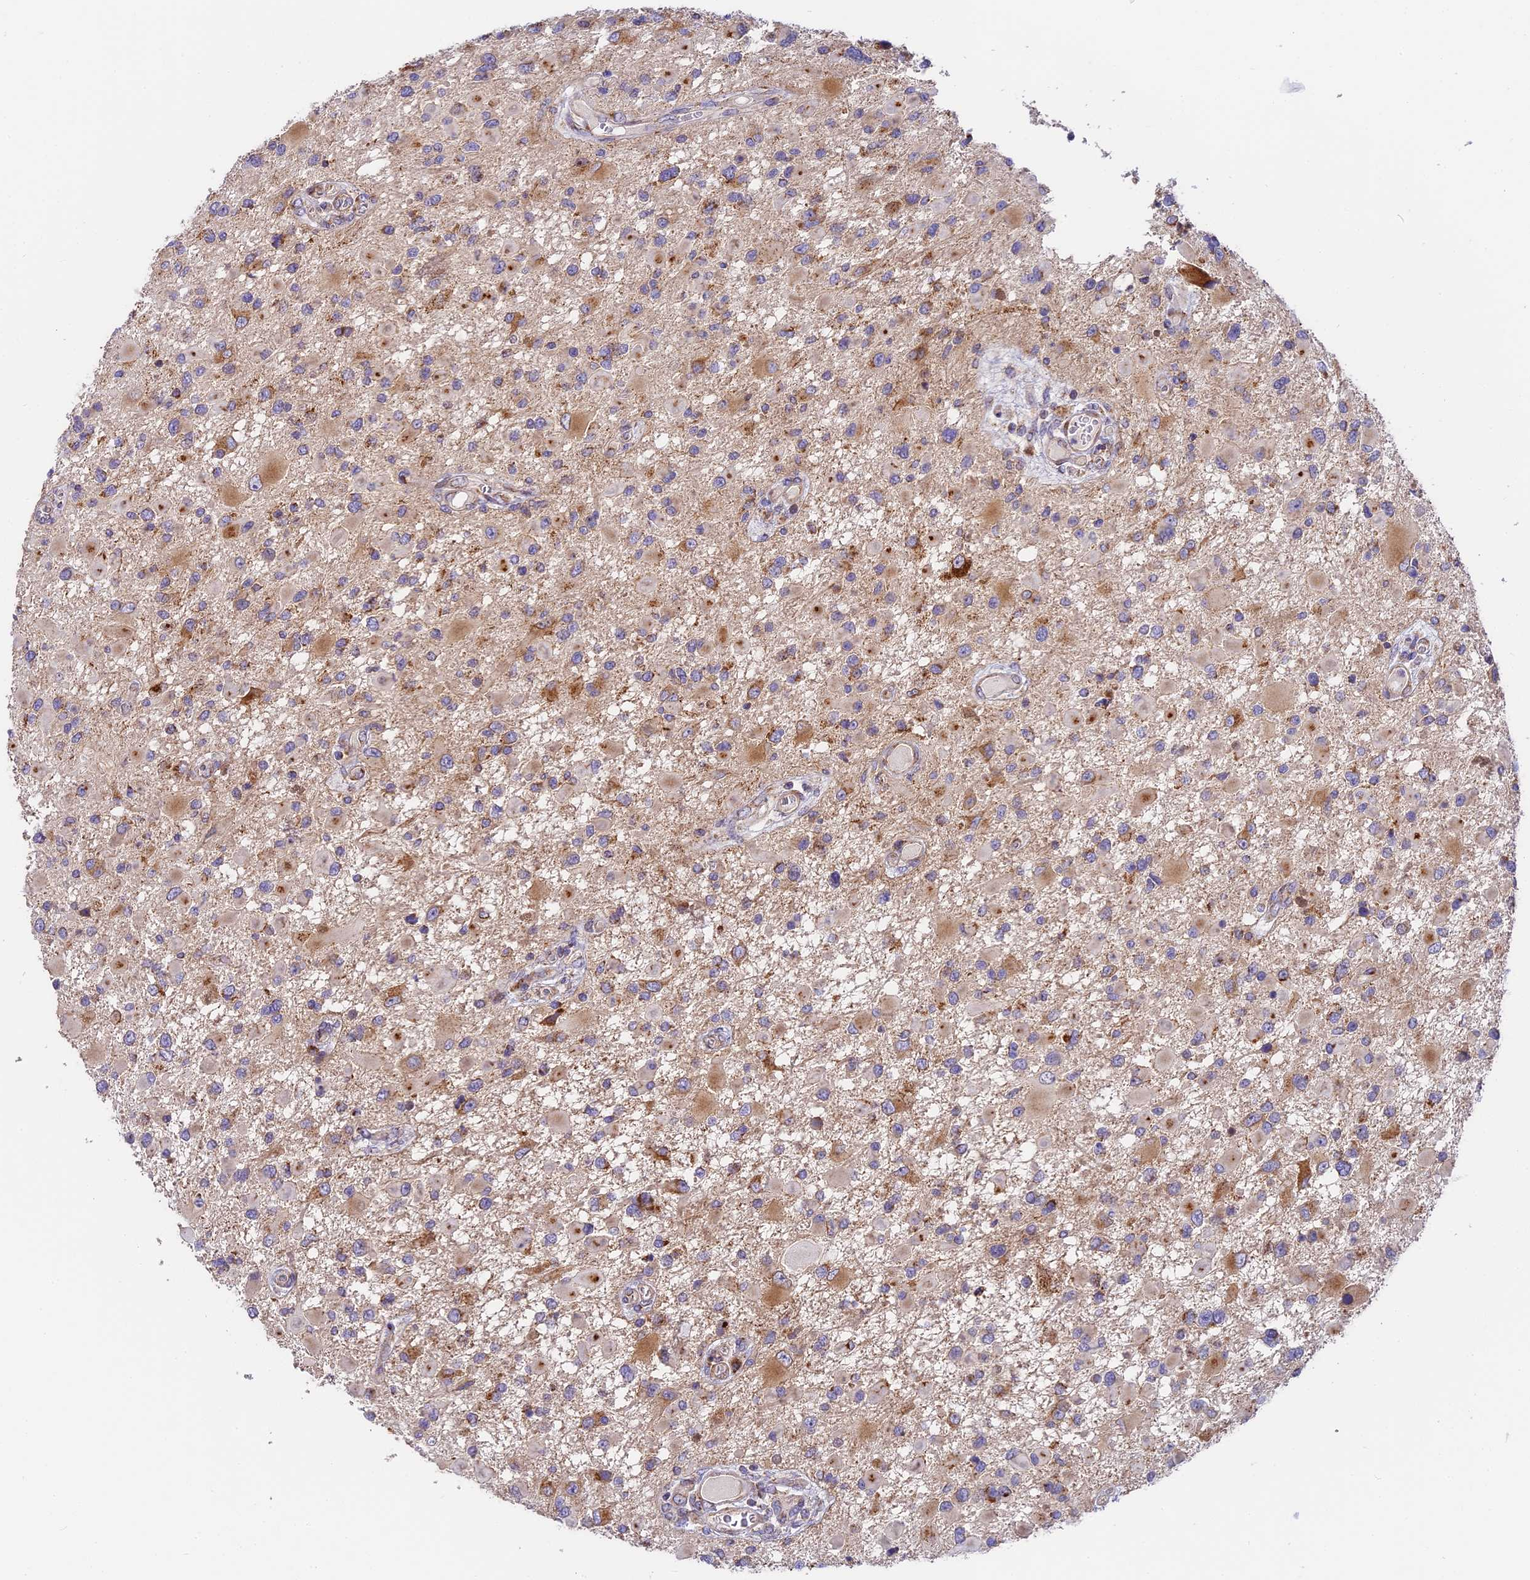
{"staining": {"intensity": "moderate", "quantity": "25%-75%", "location": "cytoplasmic/membranous"}, "tissue": "glioma", "cell_type": "Tumor cells", "image_type": "cancer", "snomed": [{"axis": "morphology", "description": "Glioma, malignant, High grade"}, {"axis": "topography", "description": "Brain"}], "caption": "Glioma stained with DAB (3,3'-diaminobenzidine) immunohistochemistry reveals medium levels of moderate cytoplasmic/membranous positivity in approximately 25%-75% of tumor cells.", "gene": "MRAS", "patient": {"sex": "male", "age": 53}}